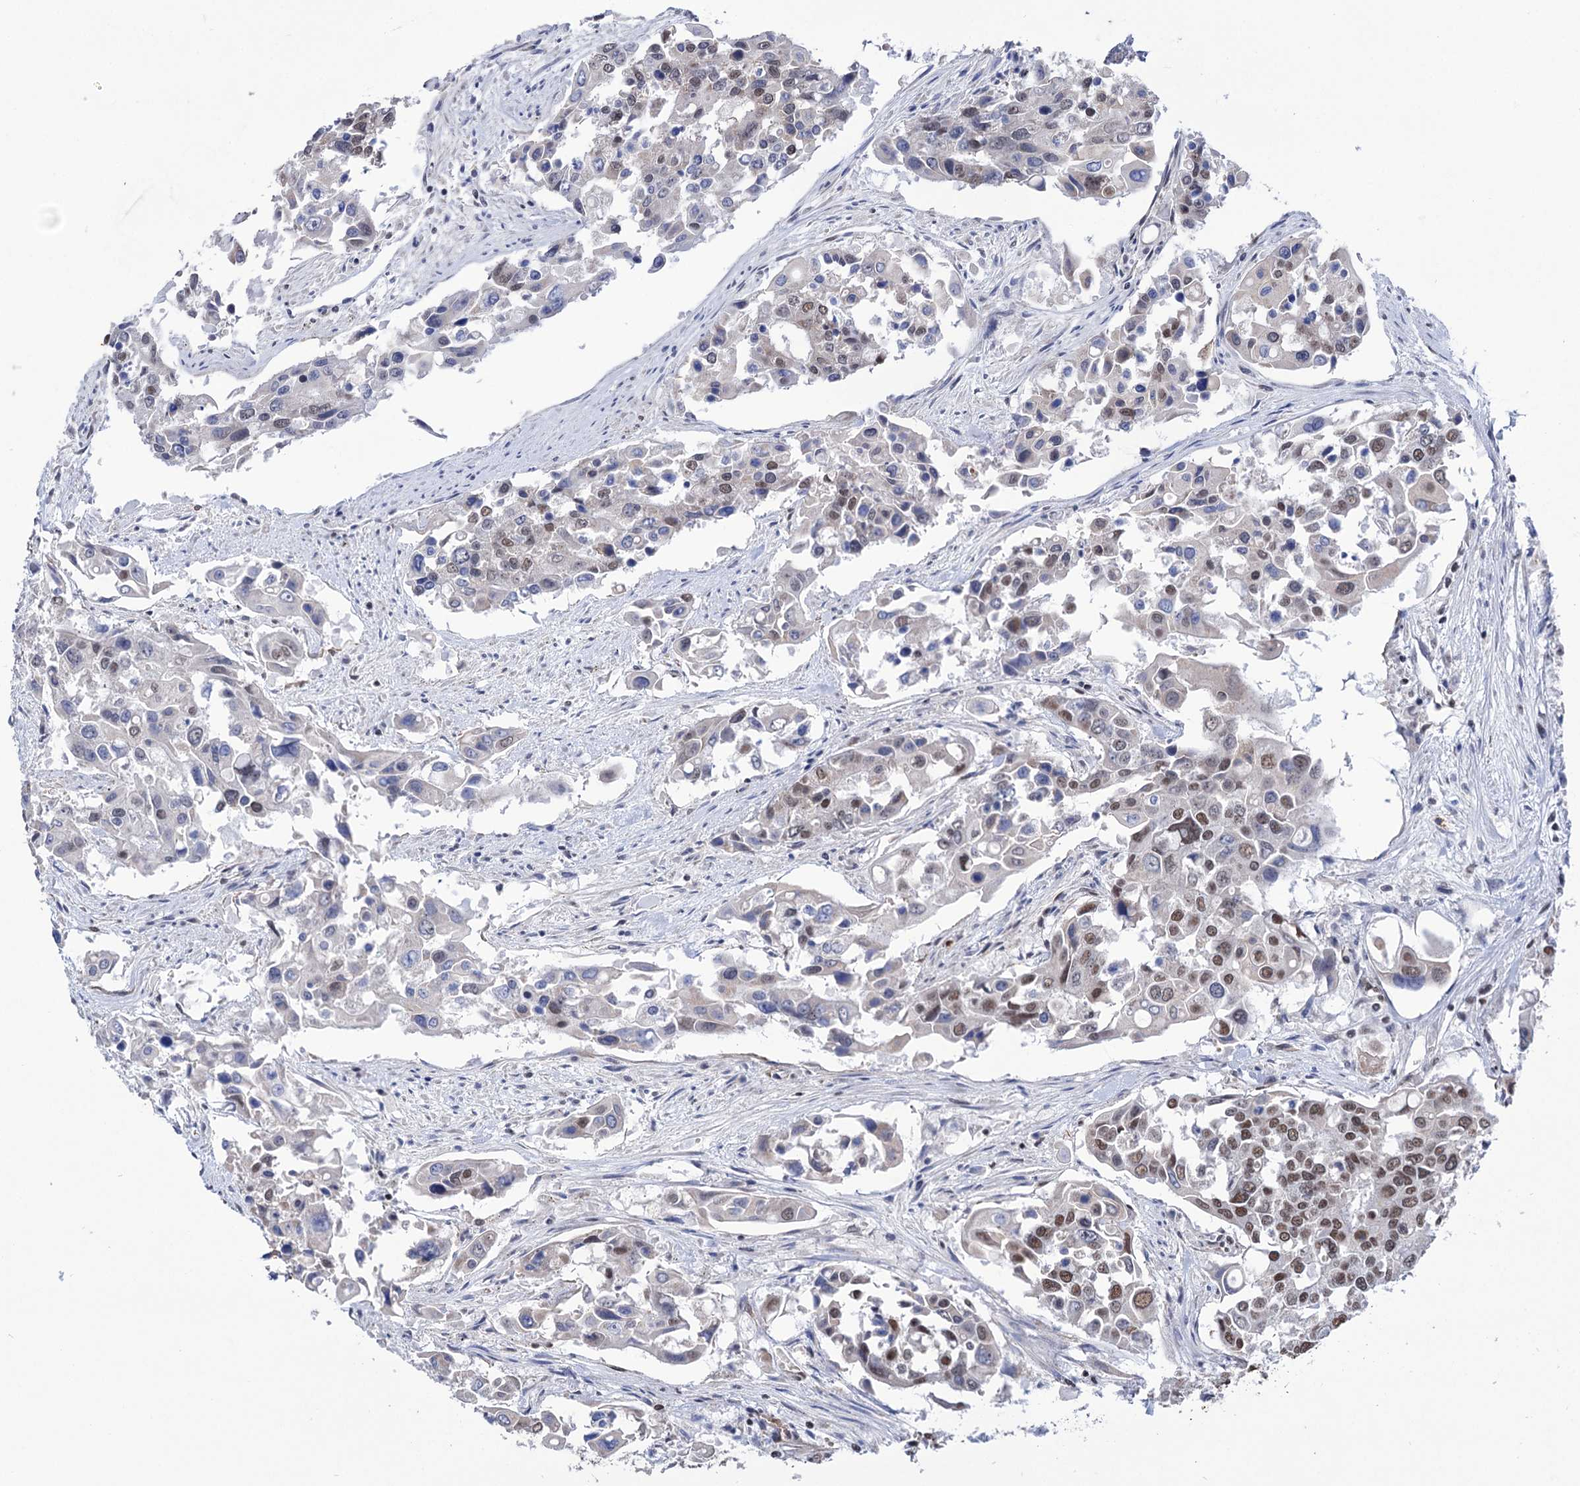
{"staining": {"intensity": "moderate", "quantity": "25%-75%", "location": "nuclear"}, "tissue": "colorectal cancer", "cell_type": "Tumor cells", "image_type": "cancer", "snomed": [{"axis": "morphology", "description": "Adenocarcinoma, NOS"}, {"axis": "topography", "description": "Colon"}], "caption": "The histopathology image displays staining of colorectal cancer (adenocarcinoma), revealing moderate nuclear protein expression (brown color) within tumor cells.", "gene": "ABHD10", "patient": {"sex": "male", "age": 77}}